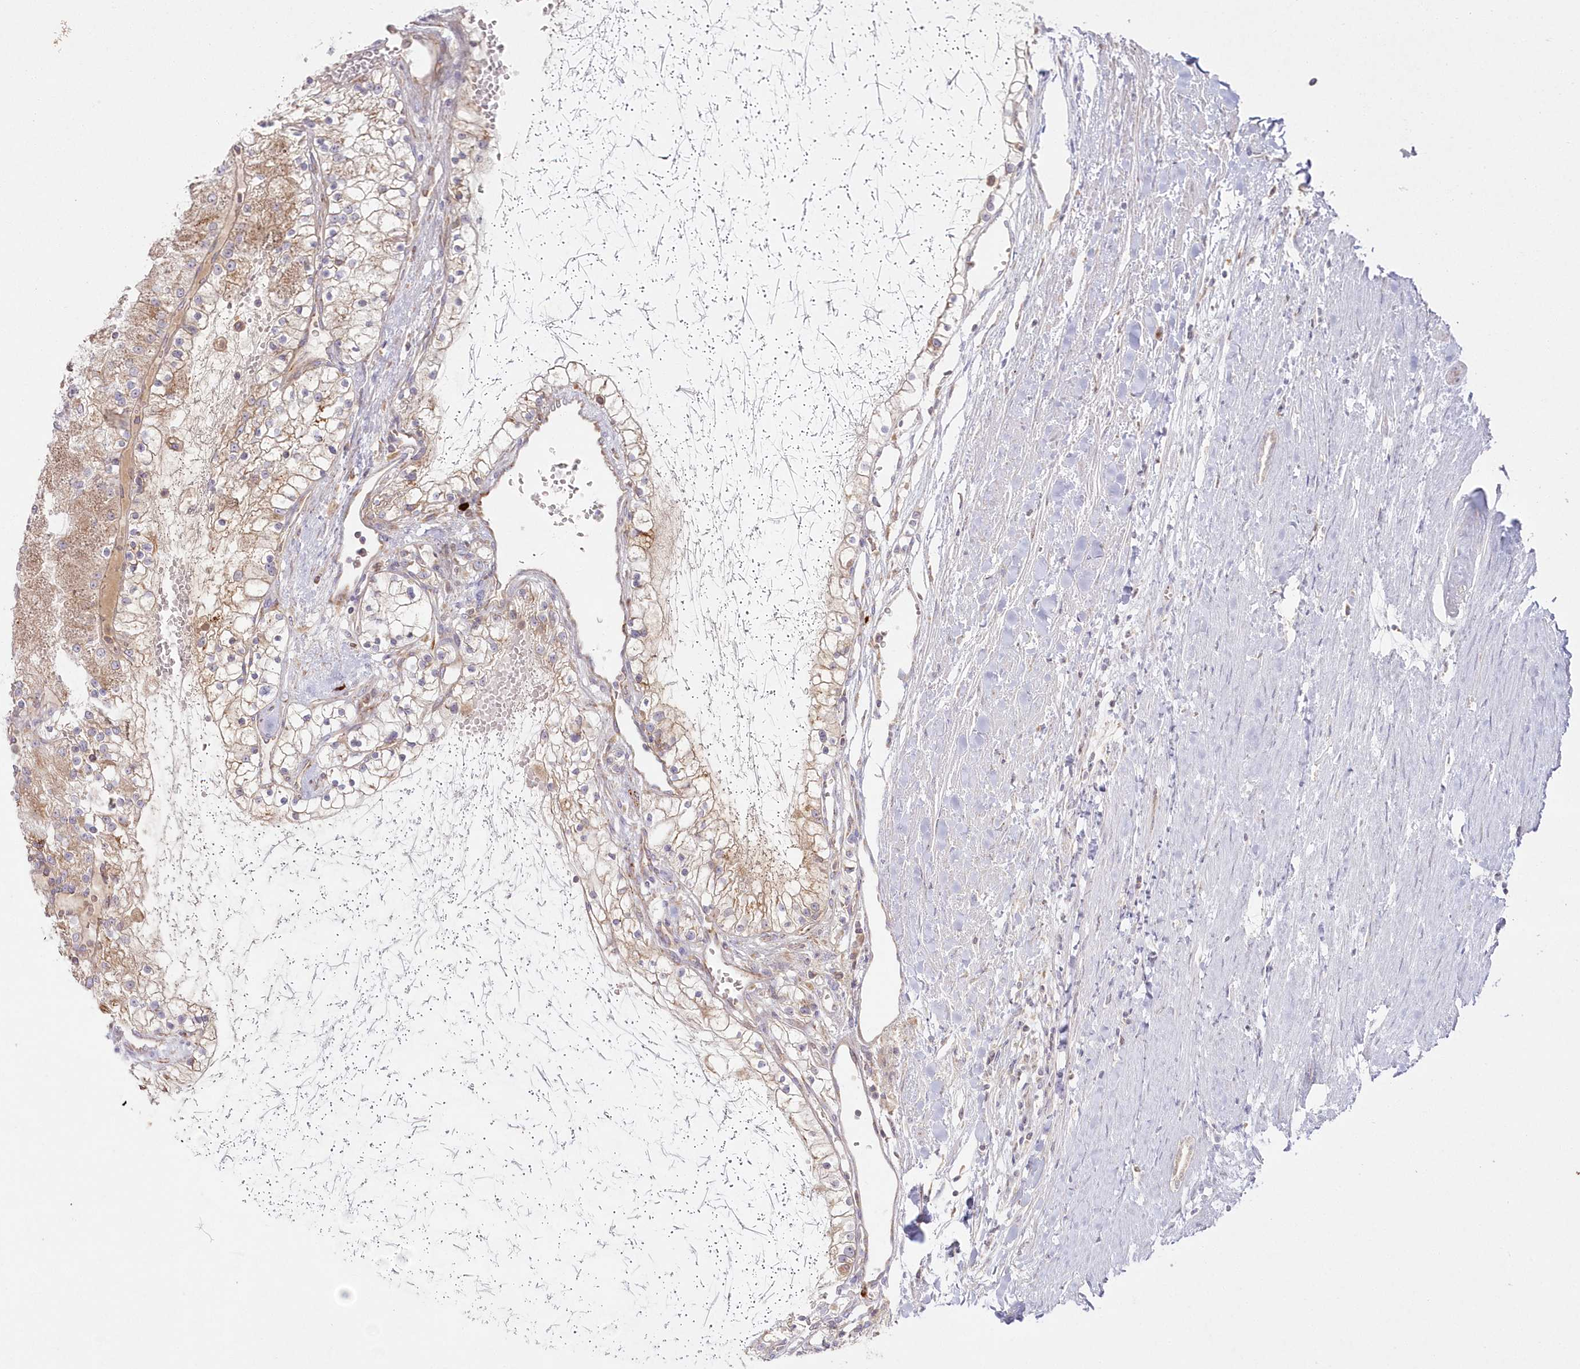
{"staining": {"intensity": "weak", "quantity": ">75%", "location": "cytoplasmic/membranous"}, "tissue": "renal cancer", "cell_type": "Tumor cells", "image_type": "cancer", "snomed": [{"axis": "morphology", "description": "Normal tissue, NOS"}, {"axis": "morphology", "description": "Adenocarcinoma, NOS"}, {"axis": "topography", "description": "Kidney"}], "caption": "DAB immunohistochemical staining of human renal adenocarcinoma shows weak cytoplasmic/membranous protein staining in approximately >75% of tumor cells. (IHC, brightfield microscopy, high magnification).", "gene": "ARSB", "patient": {"sex": "male", "age": 68}}